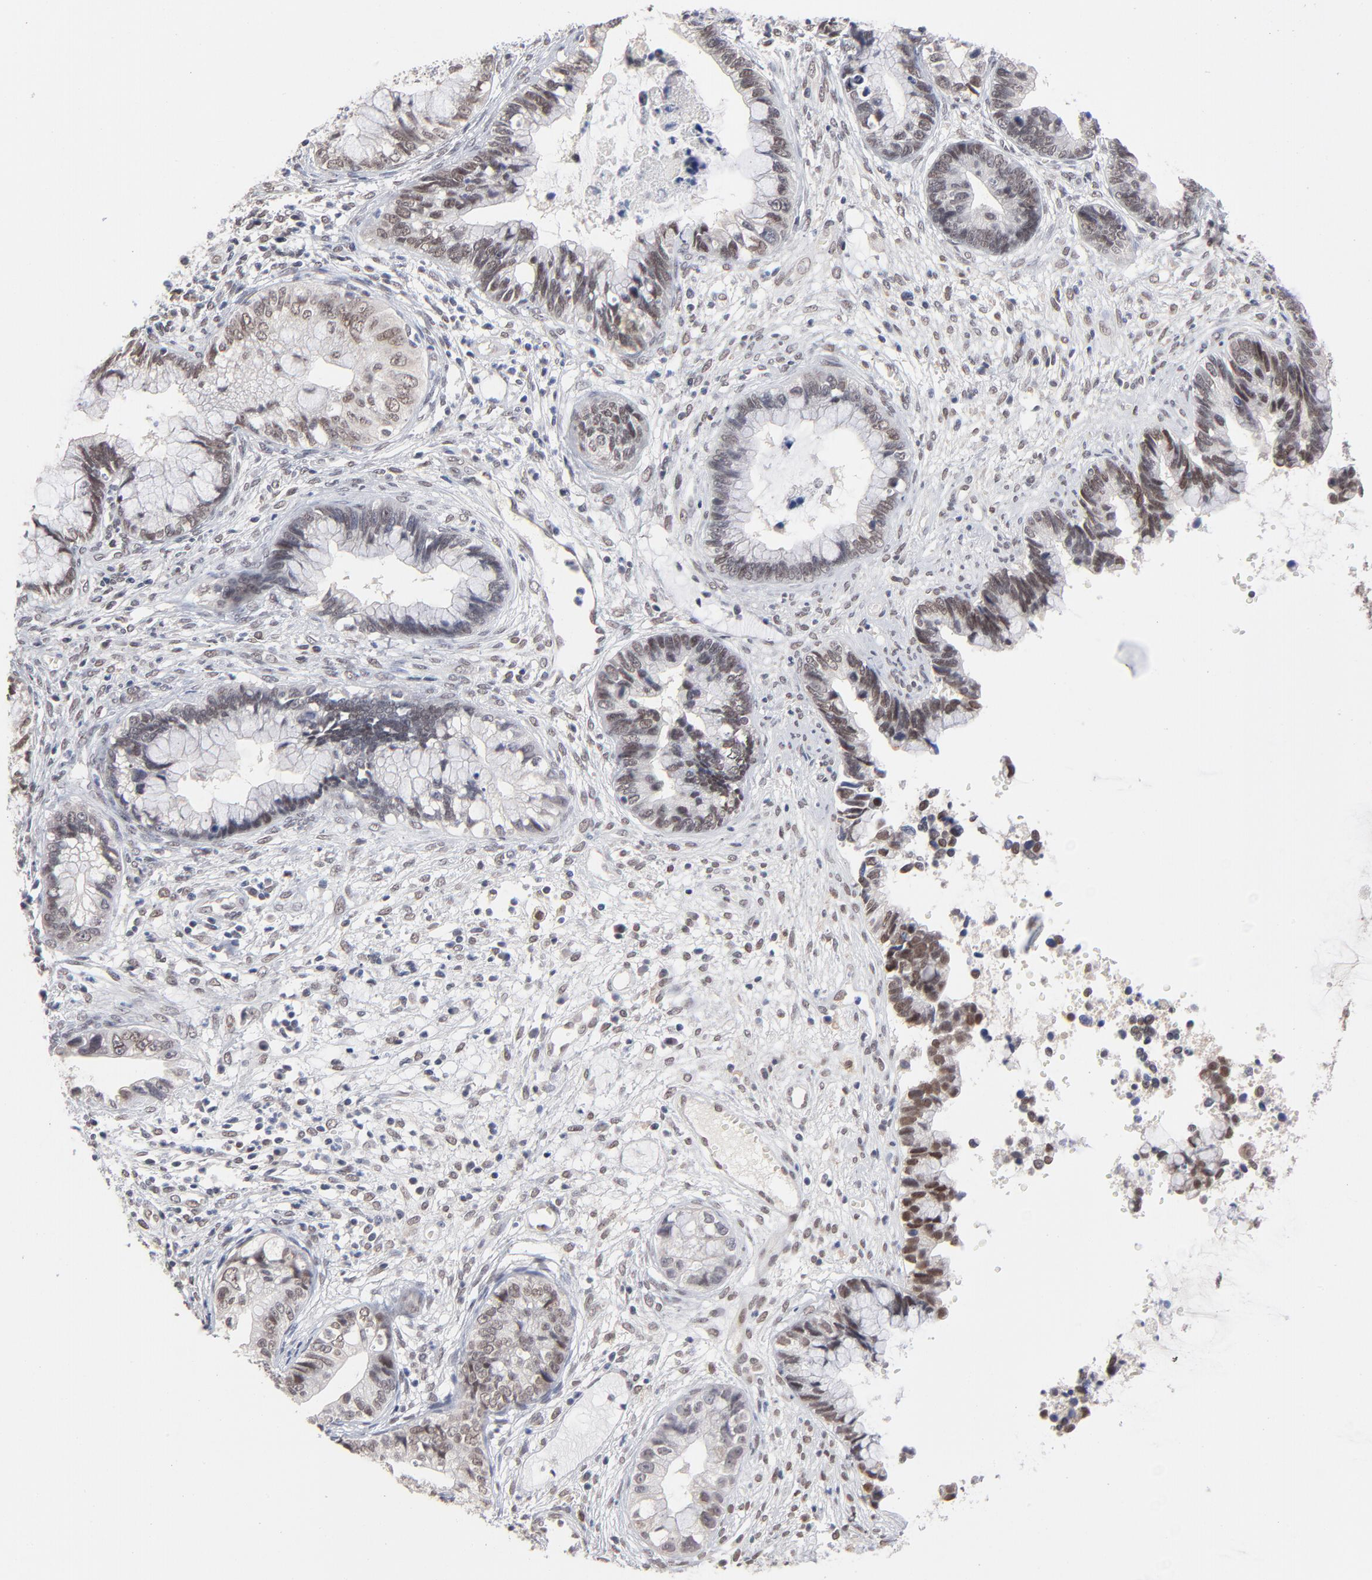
{"staining": {"intensity": "moderate", "quantity": "25%-75%", "location": "nuclear"}, "tissue": "cervical cancer", "cell_type": "Tumor cells", "image_type": "cancer", "snomed": [{"axis": "morphology", "description": "Adenocarcinoma, NOS"}, {"axis": "topography", "description": "Cervix"}], "caption": "Immunohistochemistry (IHC) (DAB (3,3'-diaminobenzidine)) staining of human adenocarcinoma (cervical) reveals moderate nuclear protein staining in about 25%-75% of tumor cells.", "gene": "MBIP", "patient": {"sex": "female", "age": 44}}